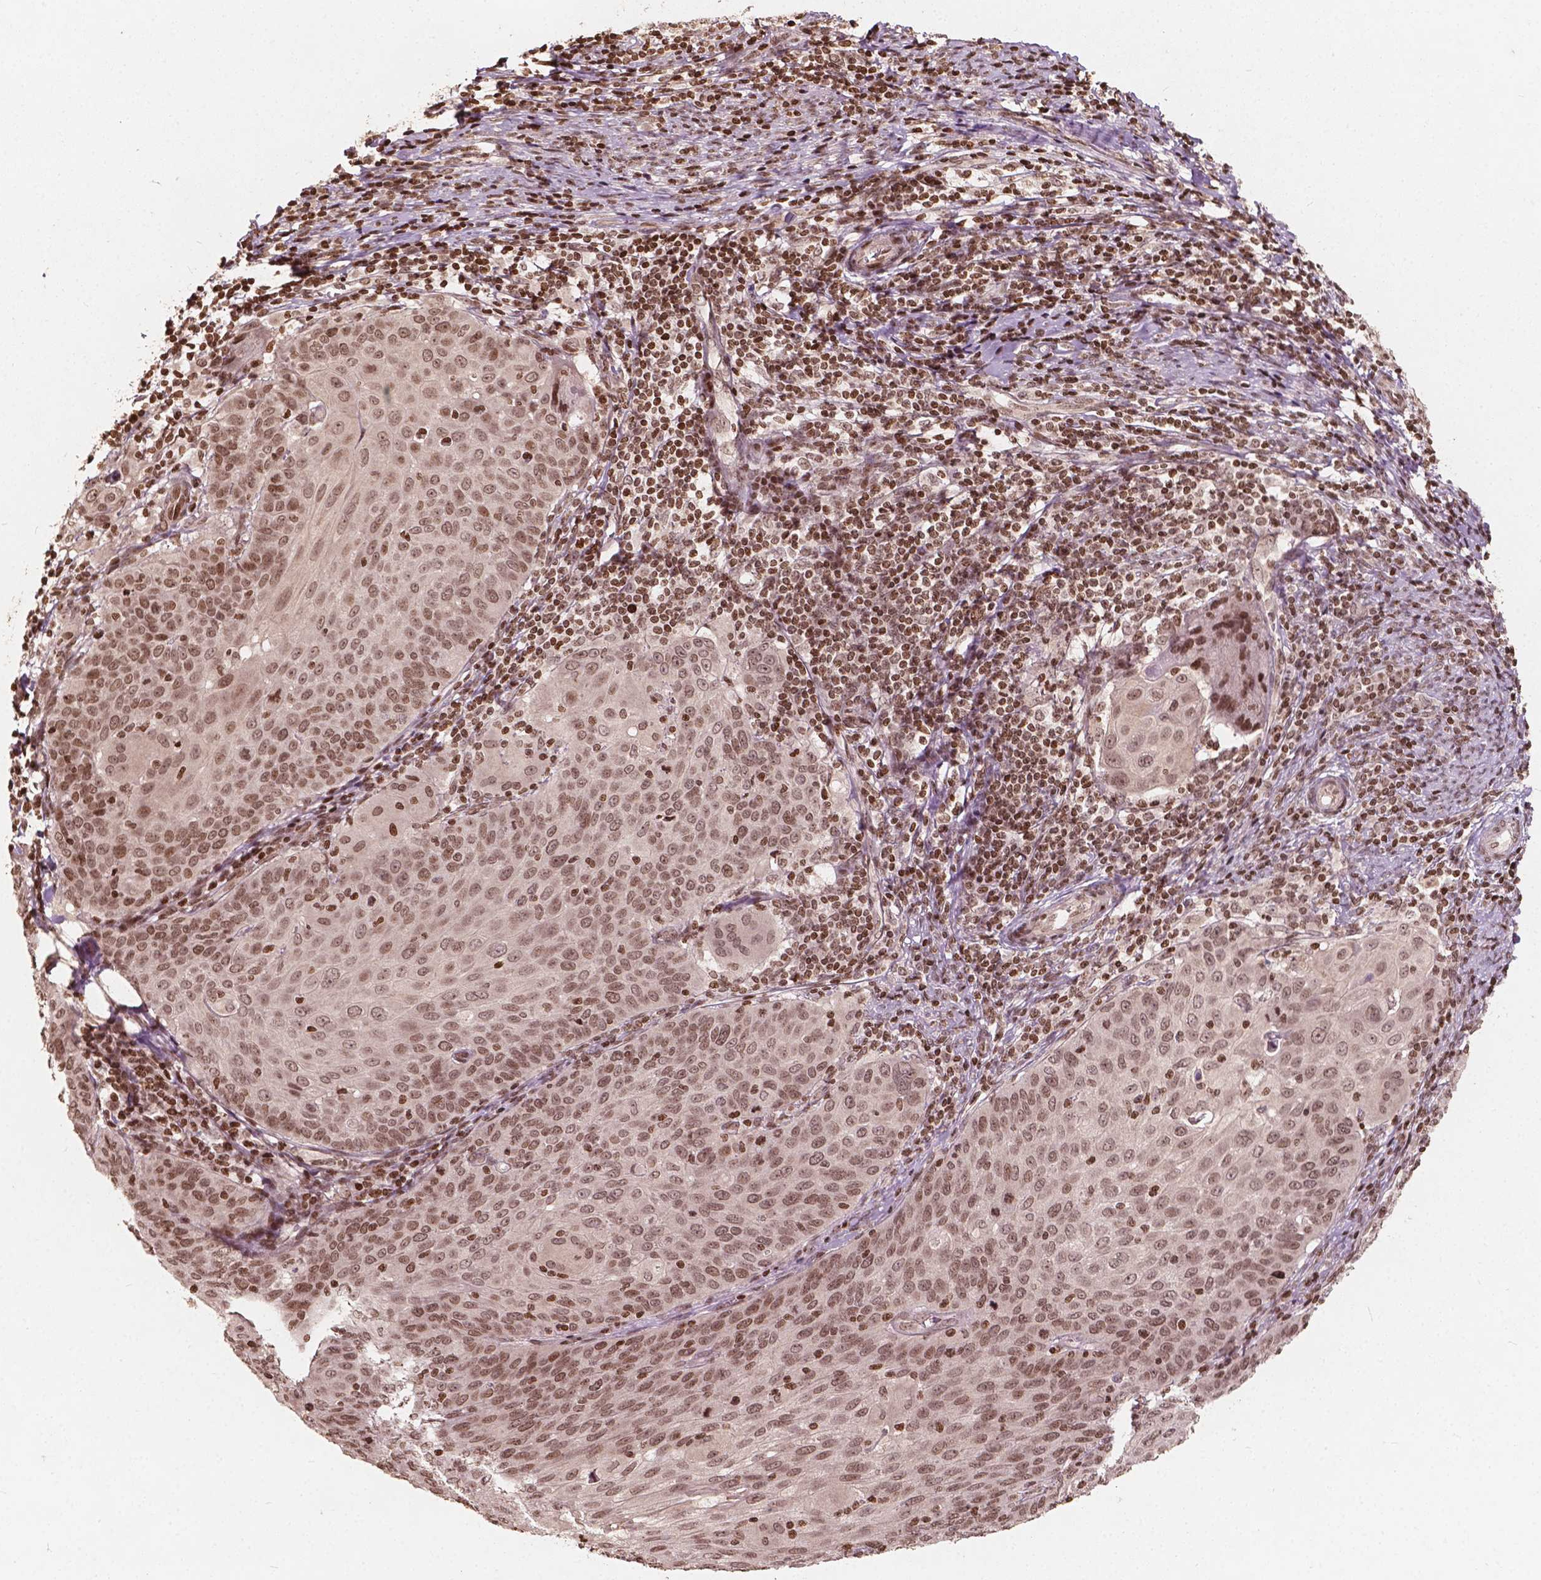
{"staining": {"intensity": "weak", "quantity": ">75%", "location": "nuclear"}, "tissue": "cervical cancer", "cell_type": "Tumor cells", "image_type": "cancer", "snomed": [{"axis": "morphology", "description": "Squamous cell carcinoma, NOS"}, {"axis": "topography", "description": "Cervix"}], "caption": "DAB immunohistochemical staining of cervical cancer (squamous cell carcinoma) exhibits weak nuclear protein staining in about >75% of tumor cells.", "gene": "H3C14", "patient": {"sex": "female", "age": 65}}